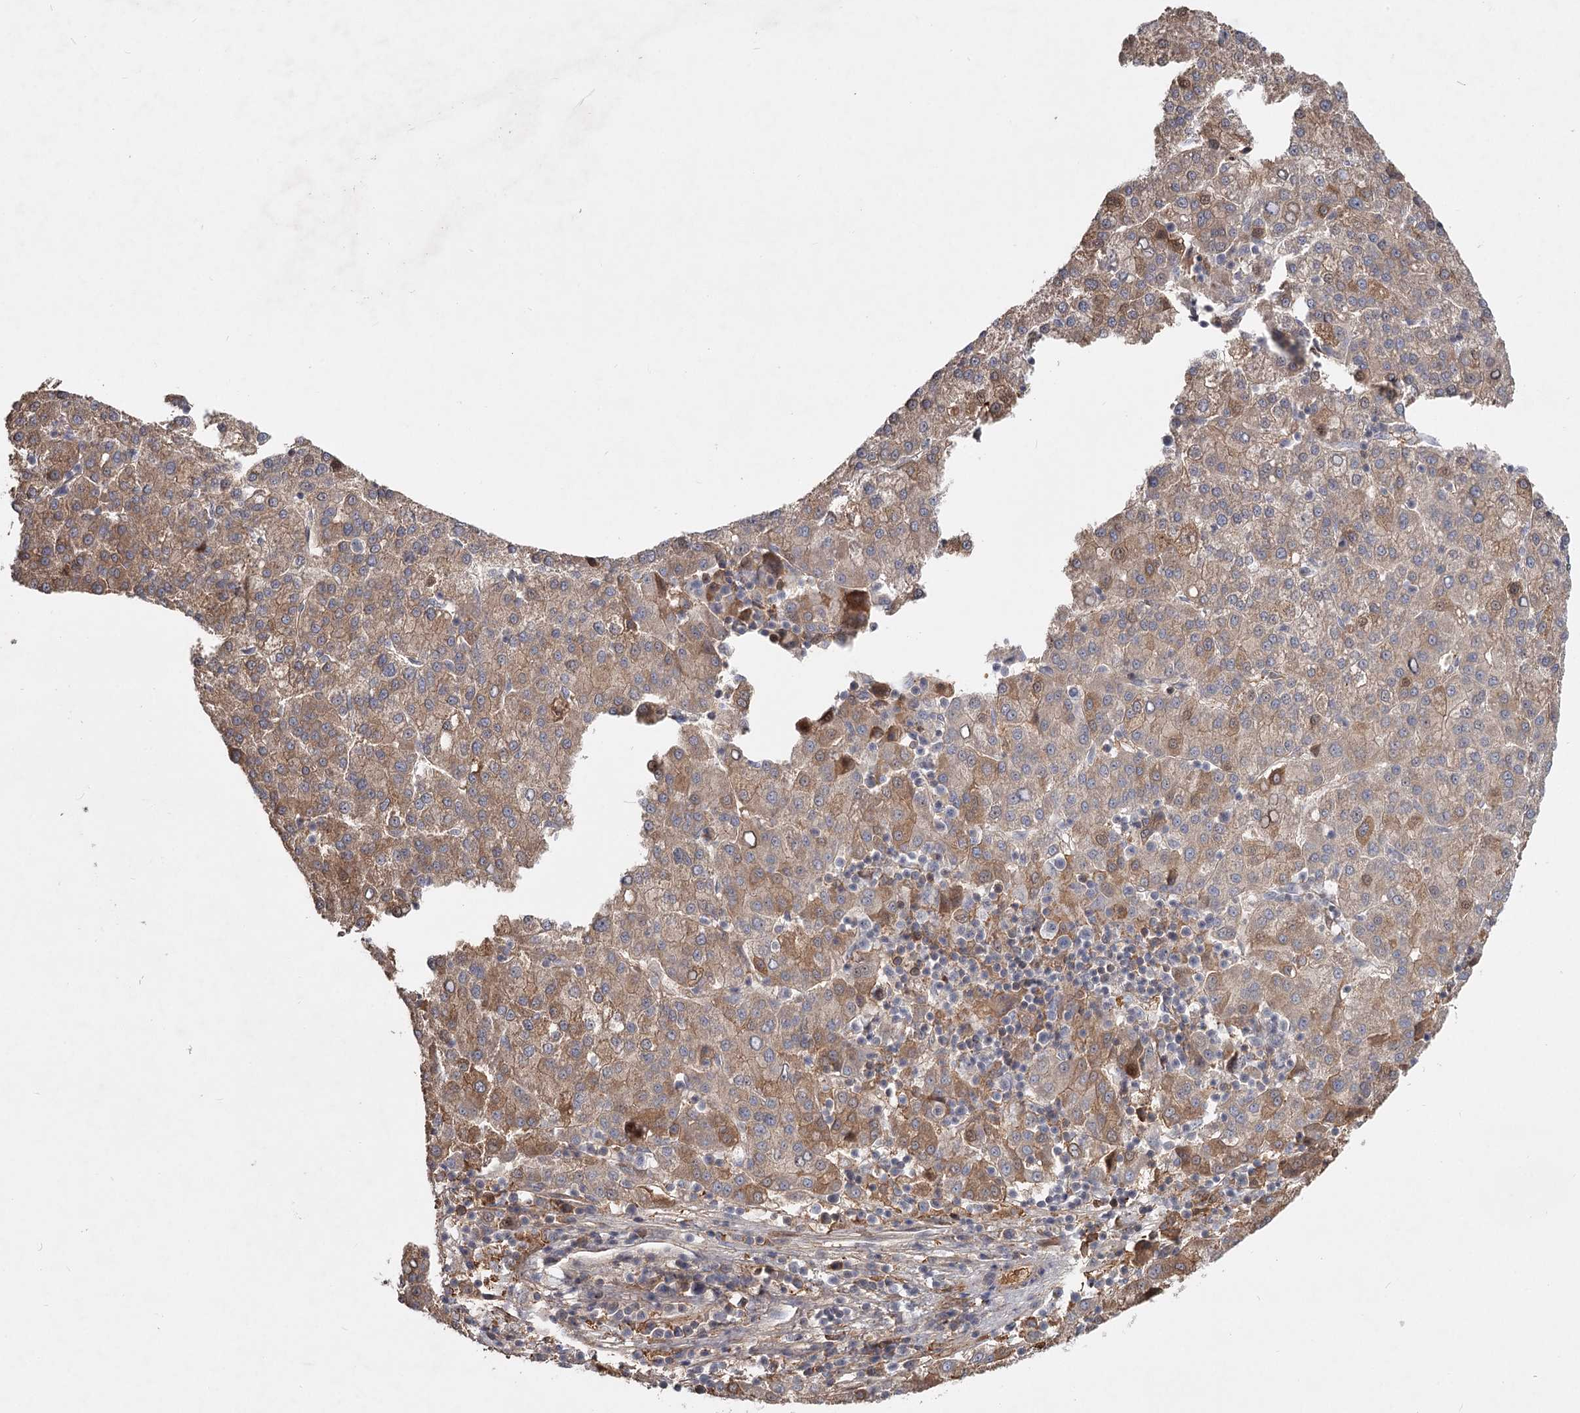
{"staining": {"intensity": "moderate", "quantity": "25%-75%", "location": "cytoplasmic/membranous"}, "tissue": "liver cancer", "cell_type": "Tumor cells", "image_type": "cancer", "snomed": [{"axis": "morphology", "description": "Carcinoma, Hepatocellular, NOS"}, {"axis": "topography", "description": "Liver"}], "caption": "Hepatocellular carcinoma (liver) was stained to show a protein in brown. There is medium levels of moderate cytoplasmic/membranous staining in about 25%-75% of tumor cells.", "gene": "DHRS9", "patient": {"sex": "female", "age": 58}}